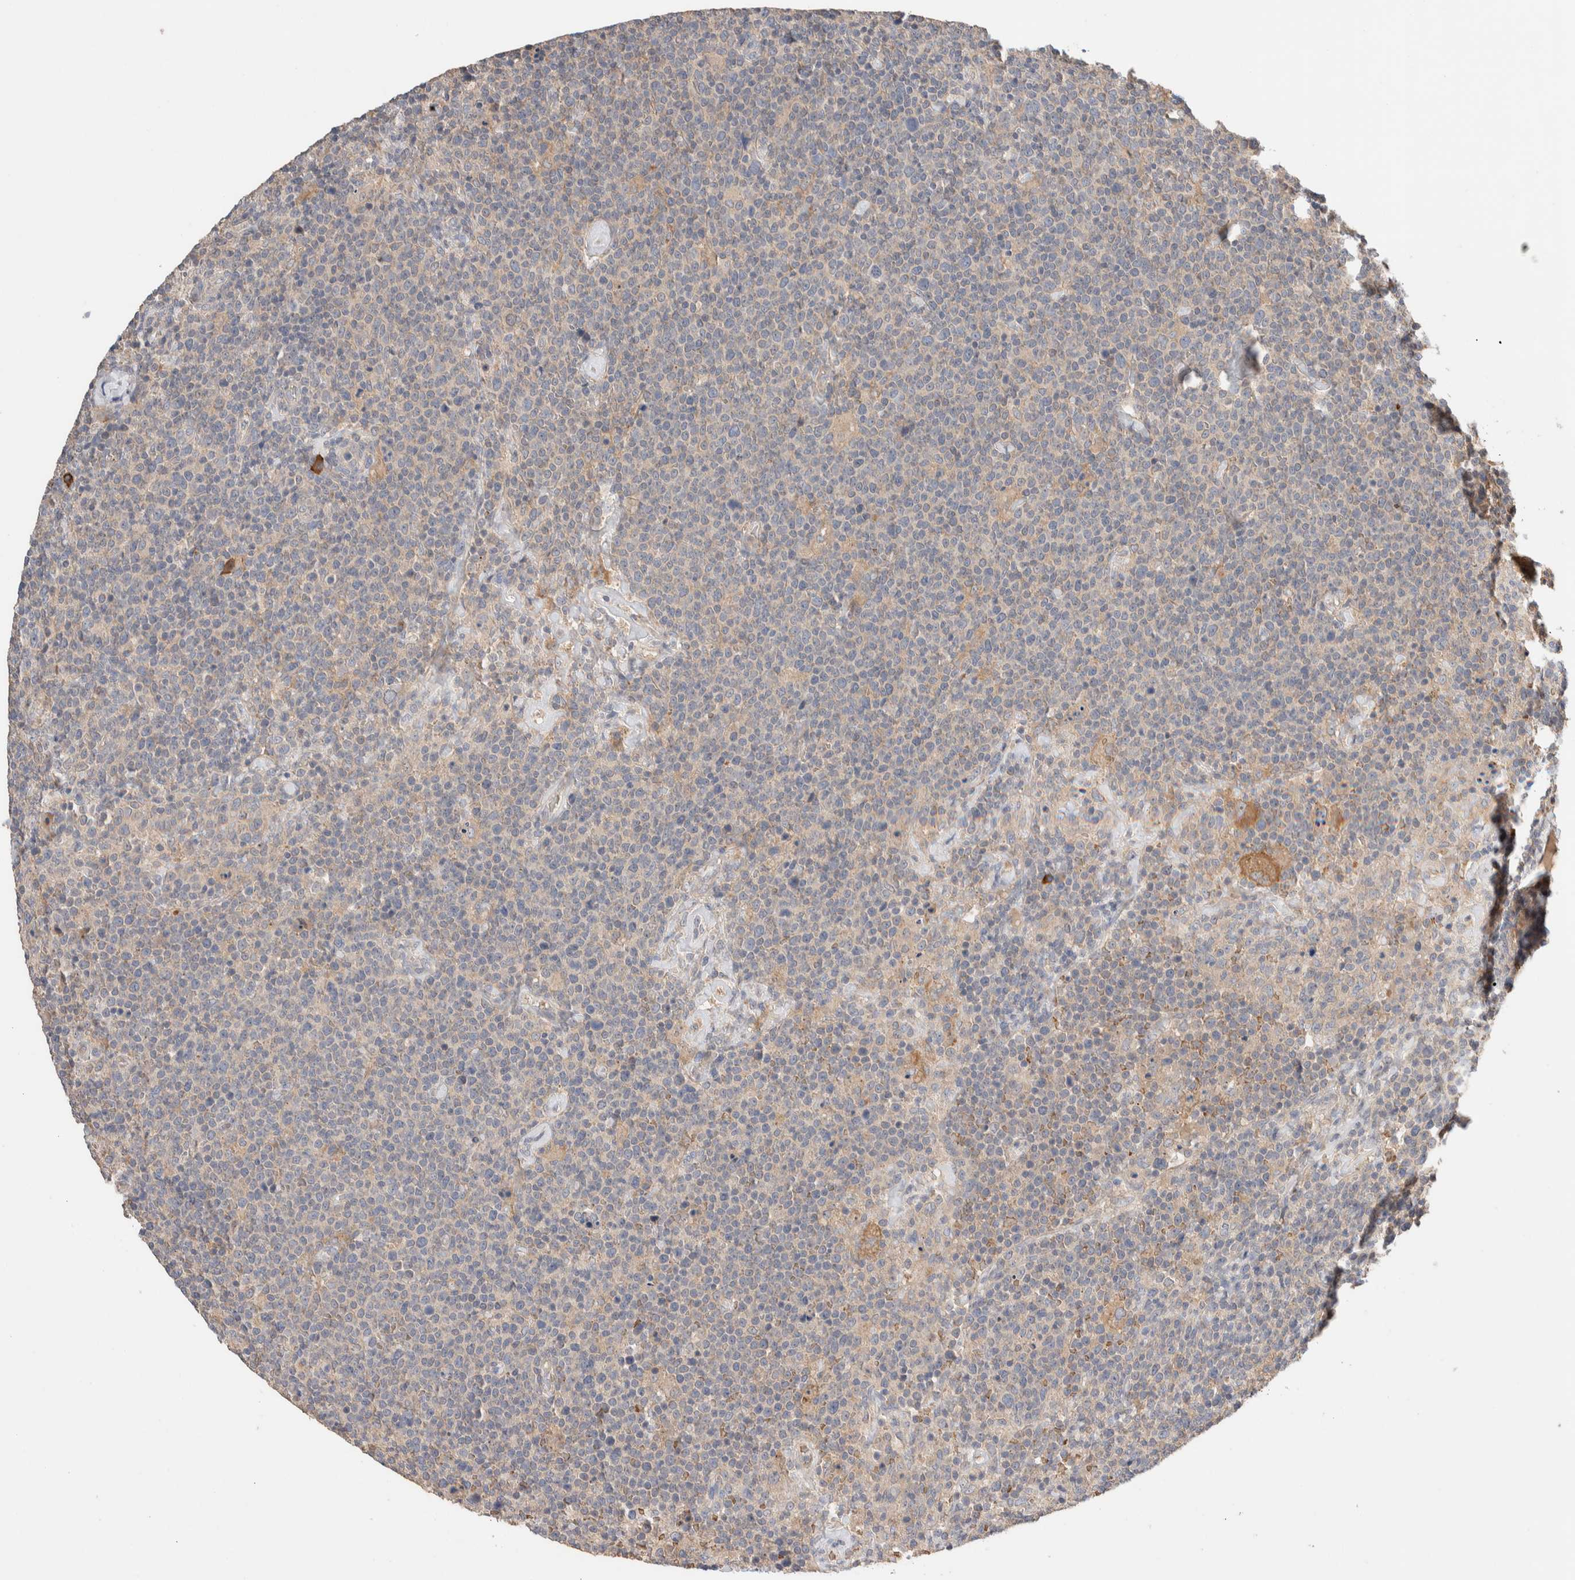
{"staining": {"intensity": "negative", "quantity": "none", "location": "none"}, "tissue": "lymphoma", "cell_type": "Tumor cells", "image_type": "cancer", "snomed": [{"axis": "morphology", "description": "Malignant lymphoma, non-Hodgkin's type, High grade"}, {"axis": "topography", "description": "Lymph node"}], "caption": "The IHC micrograph has no significant expression in tumor cells of lymphoma tissue.", "gene": "WDR91", "patient": {"sex": "male", "age": 61}}